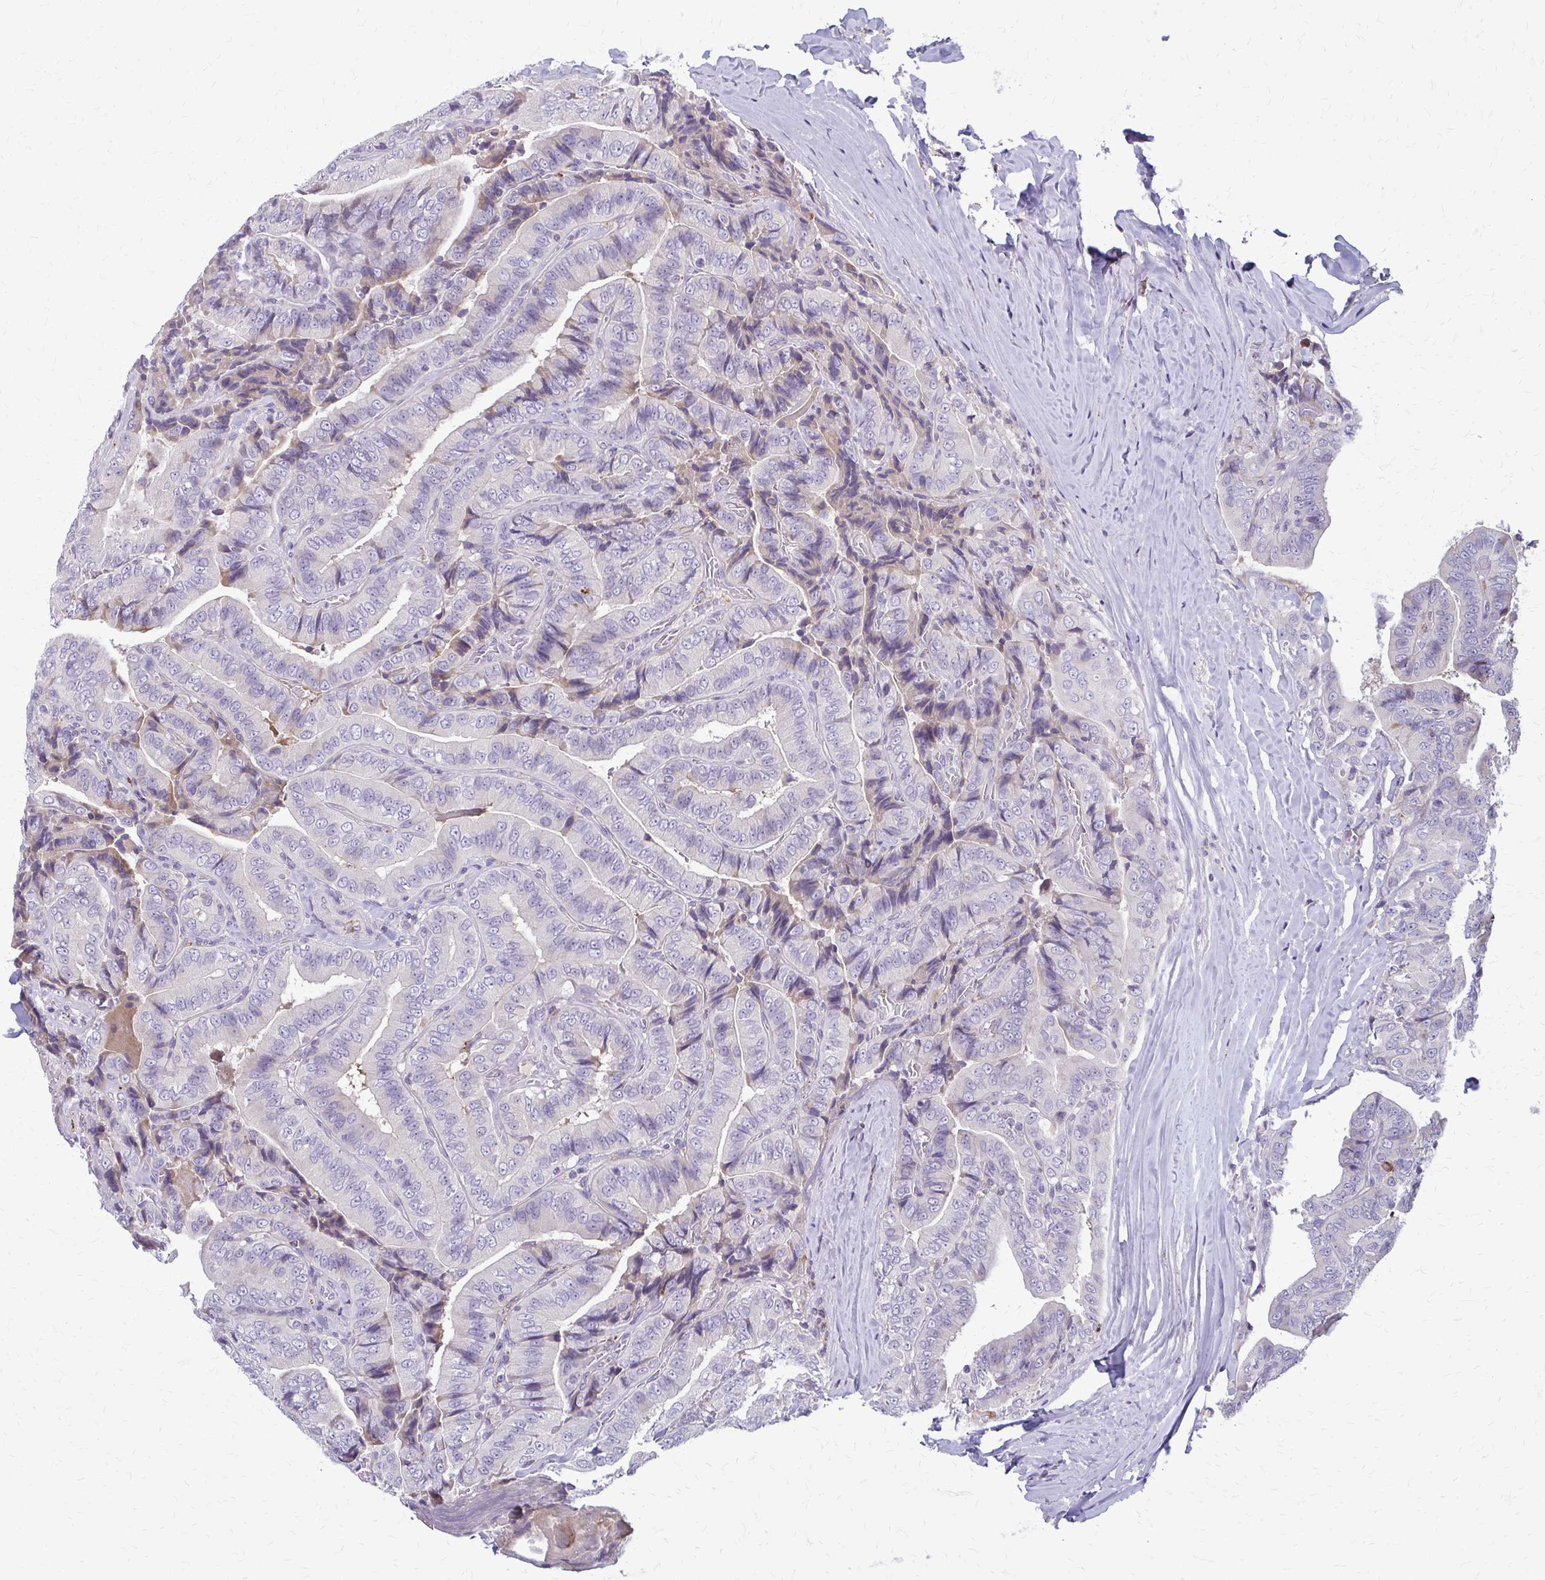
{"staining": {"intensity": "negative", "quantity": "none", "location": "none"}, "tissue": "thyroid cancer", "cell_type": "Tumor cells", "image_type": "cancer", "snomed": [{"axis": "morphology", "description": "Papillary adenocarcinoma, NOS"}, {"axis": "topography", "description": "Thyroid gland"}], "caption": "DAB (3,3'-diaminobenzidine) immunohistochemical staining of thyroid cancer displays no significant expression in tumor cells.", "gene": "MCRIP2", "patient": {"sex": "male", "age": 61}}